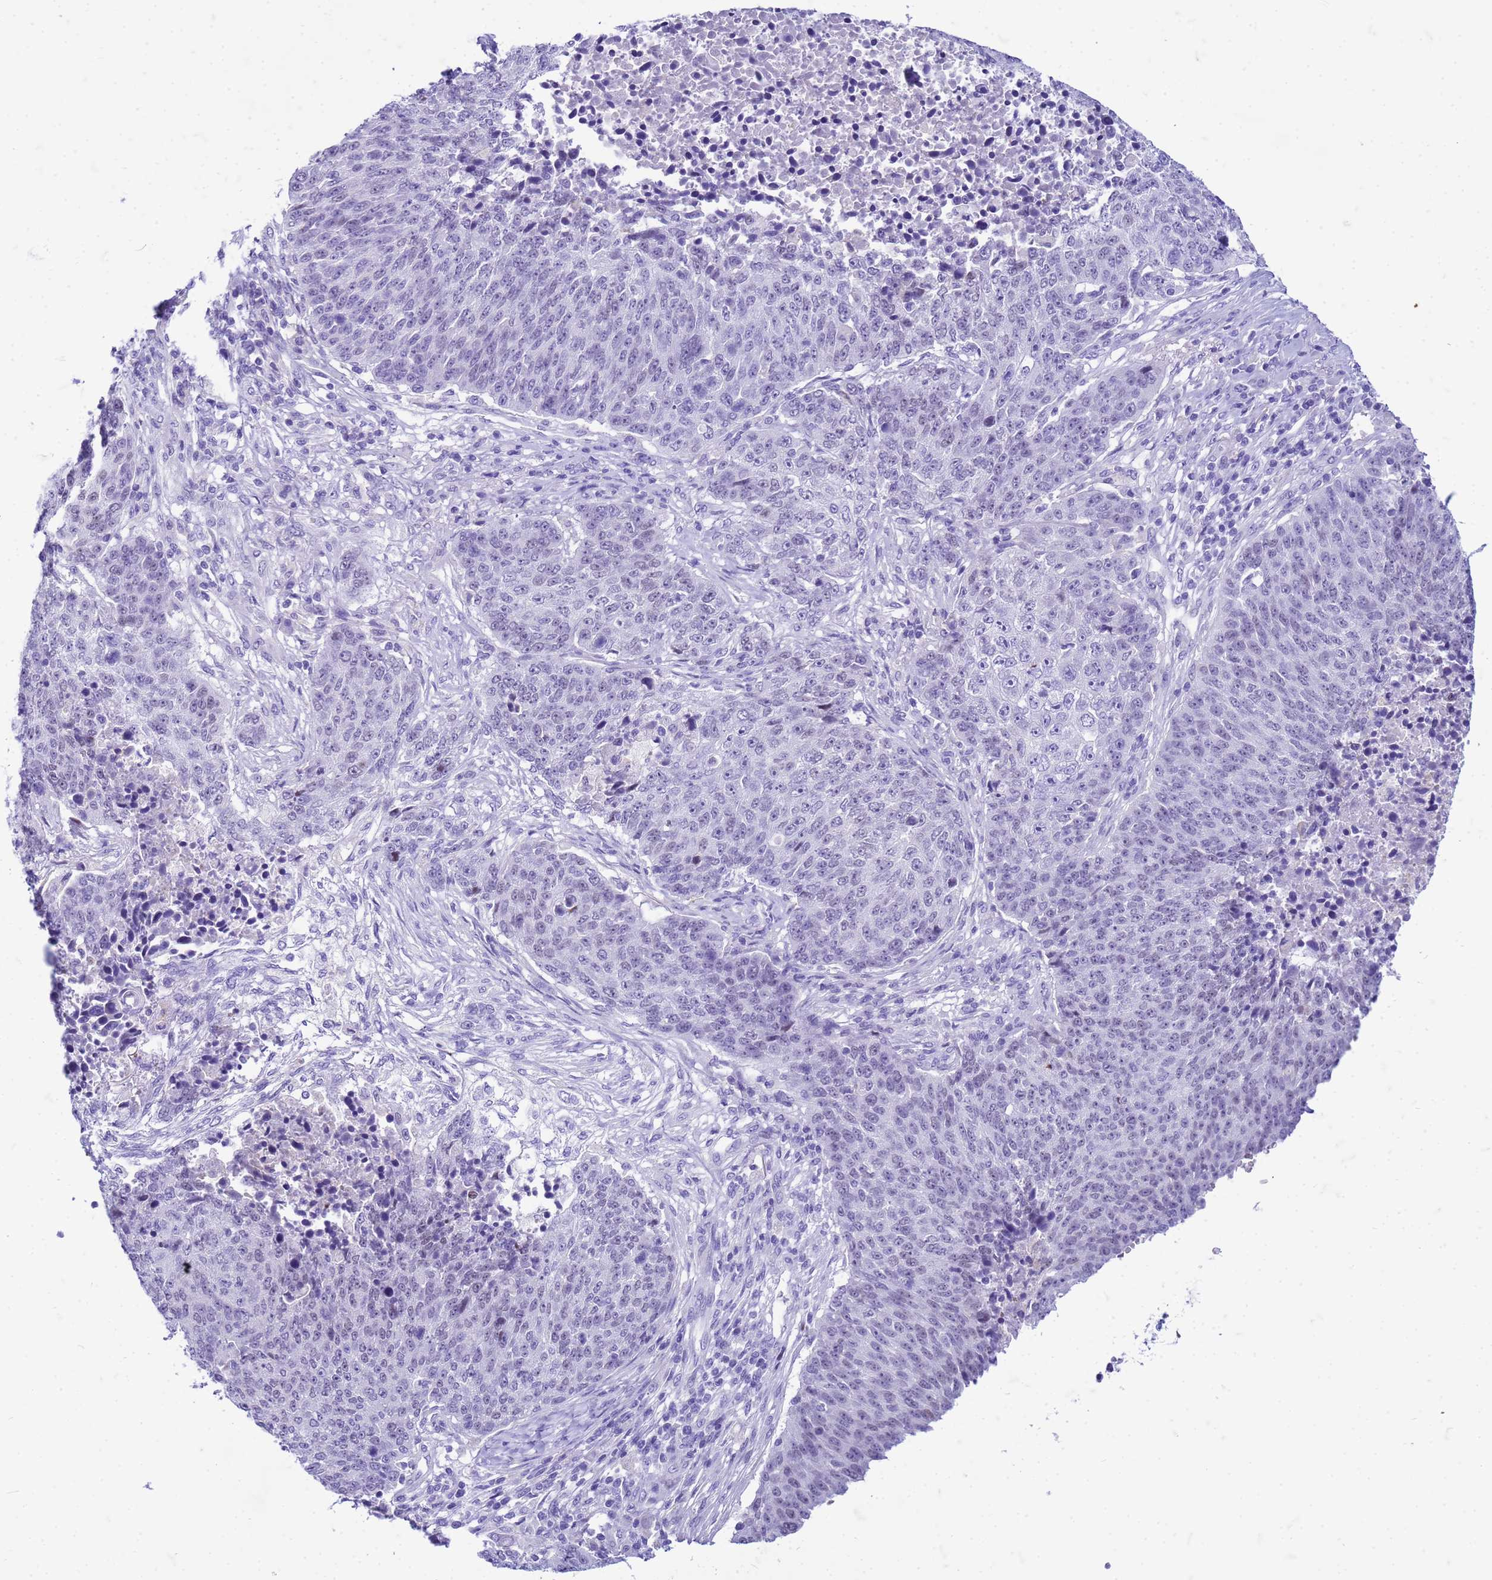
{"staining": {"intensity": "negative", "quantity": "none", "location": "none"}, "tissue": "lung cancer", "cell_type": "Tumor cells", "image_type": "cancer", "snomed": [{"axis": "morphology", "description": "Normal tissue, NOS"}, {"axis": "morphology", "description": "Squamous cell carcinoma, NOS"}, {"axis": "topography", "description": "Lymph node"}, {"axis": "topography", "description": "Lung"}], "caption": "Immunohistochemistry (IHC) of squamous cell carcinoma (lung) reveals no positivity in tumor cells.", "gene": "CFAP100", "patient": {"sex": "male", "age": 66}}